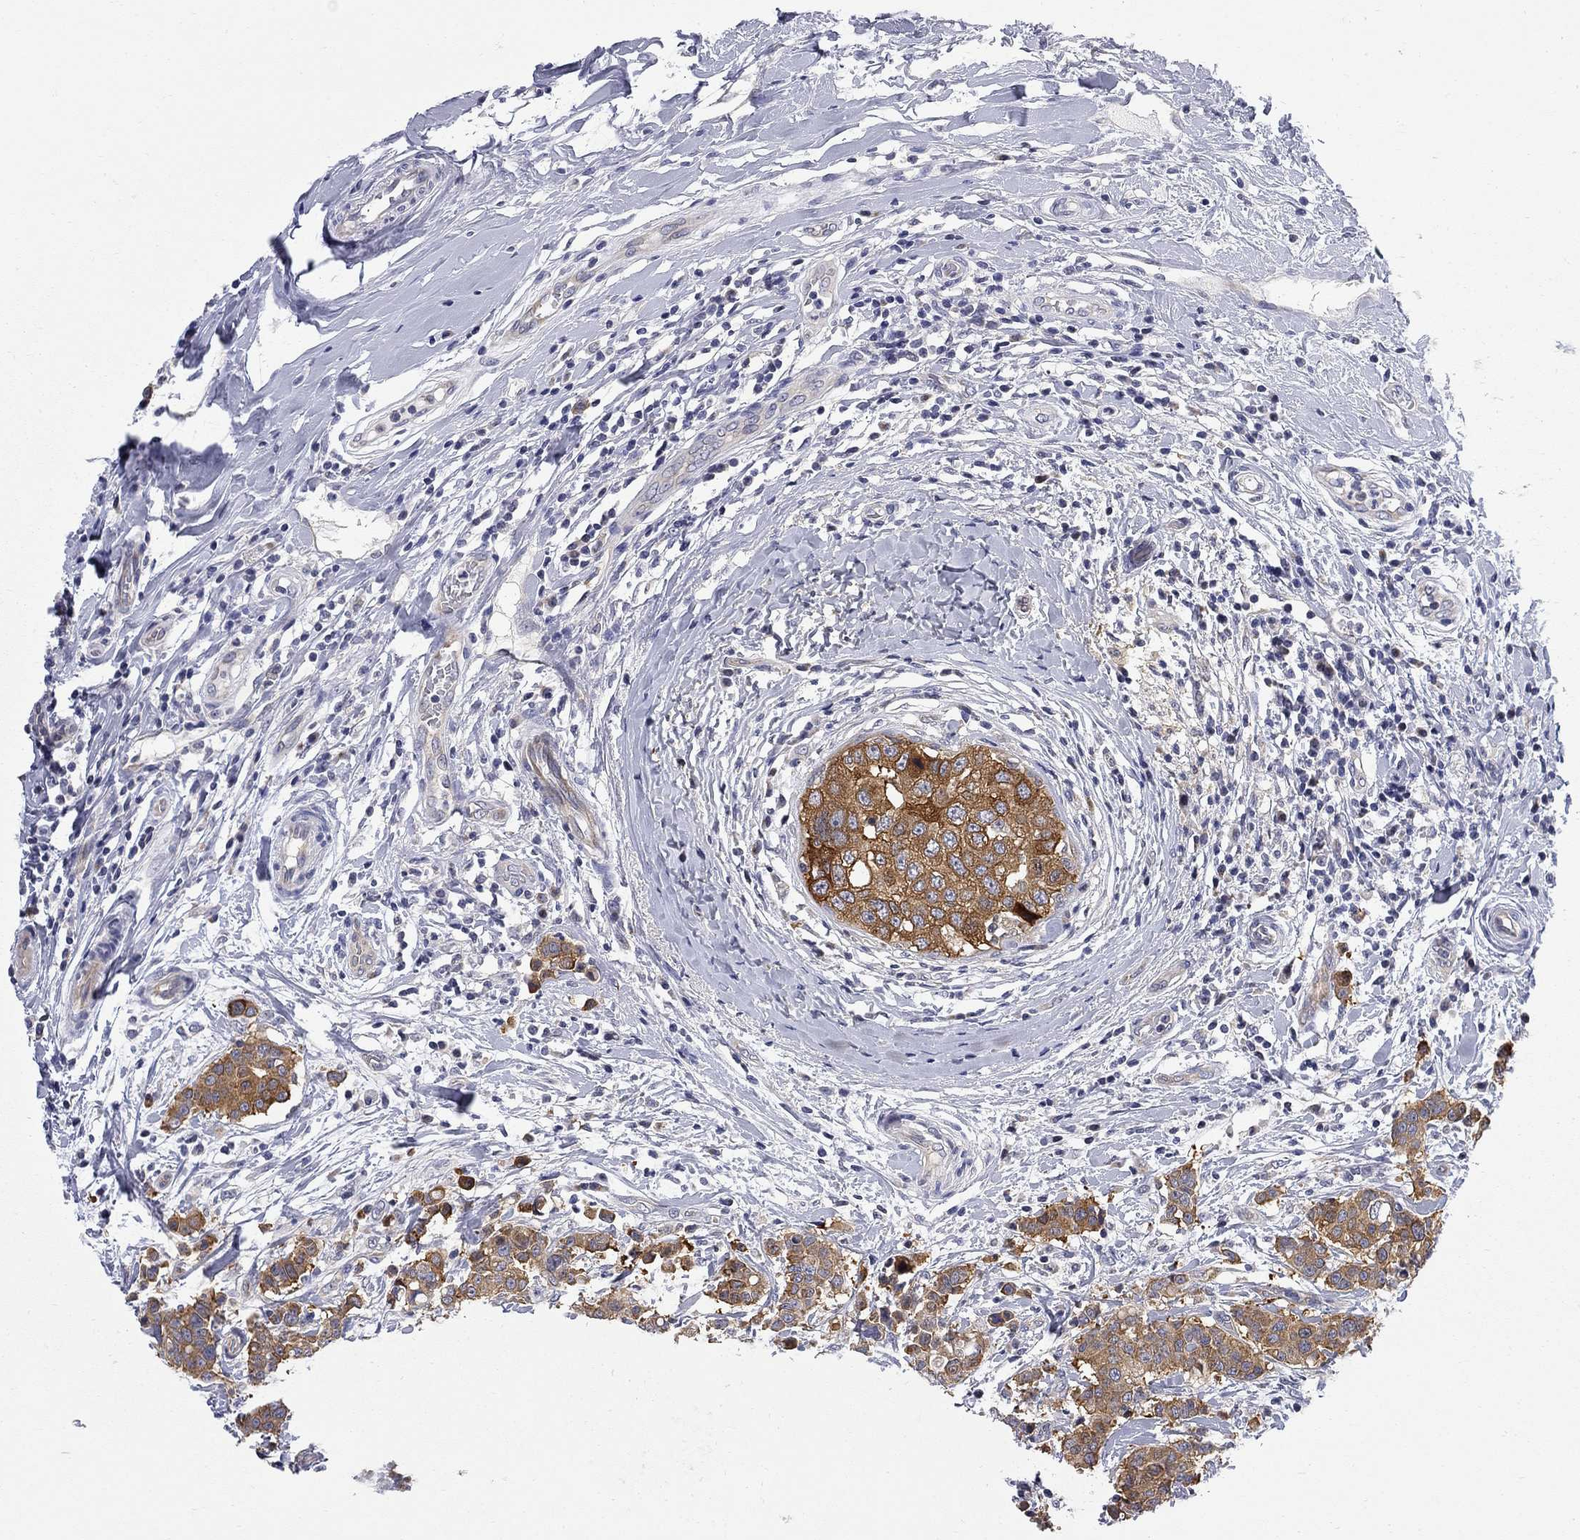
{"staining": {"intensity": "strong", "quantity": ">75%", "location": "cytoplasmic/membranous"}, "tissue": "breast cancer", "cell_type": "Tumor cells", "image_type": "cancer", "snomed": [{"axis": "morphology", "description": "Duct carcinoma"}, {"axis": "topography", "description": "Breast"}], "caption": "This photomicrograph displays breast cancer stained with immunohistochemistry to label a protein in brown. The cytoplasmic/membranous of tumor cells show strong positivity for the protein. Nuclei are counter-stained blue.", "gene": "GALNT8", "patient": {"sex": "female", "age": 27}}